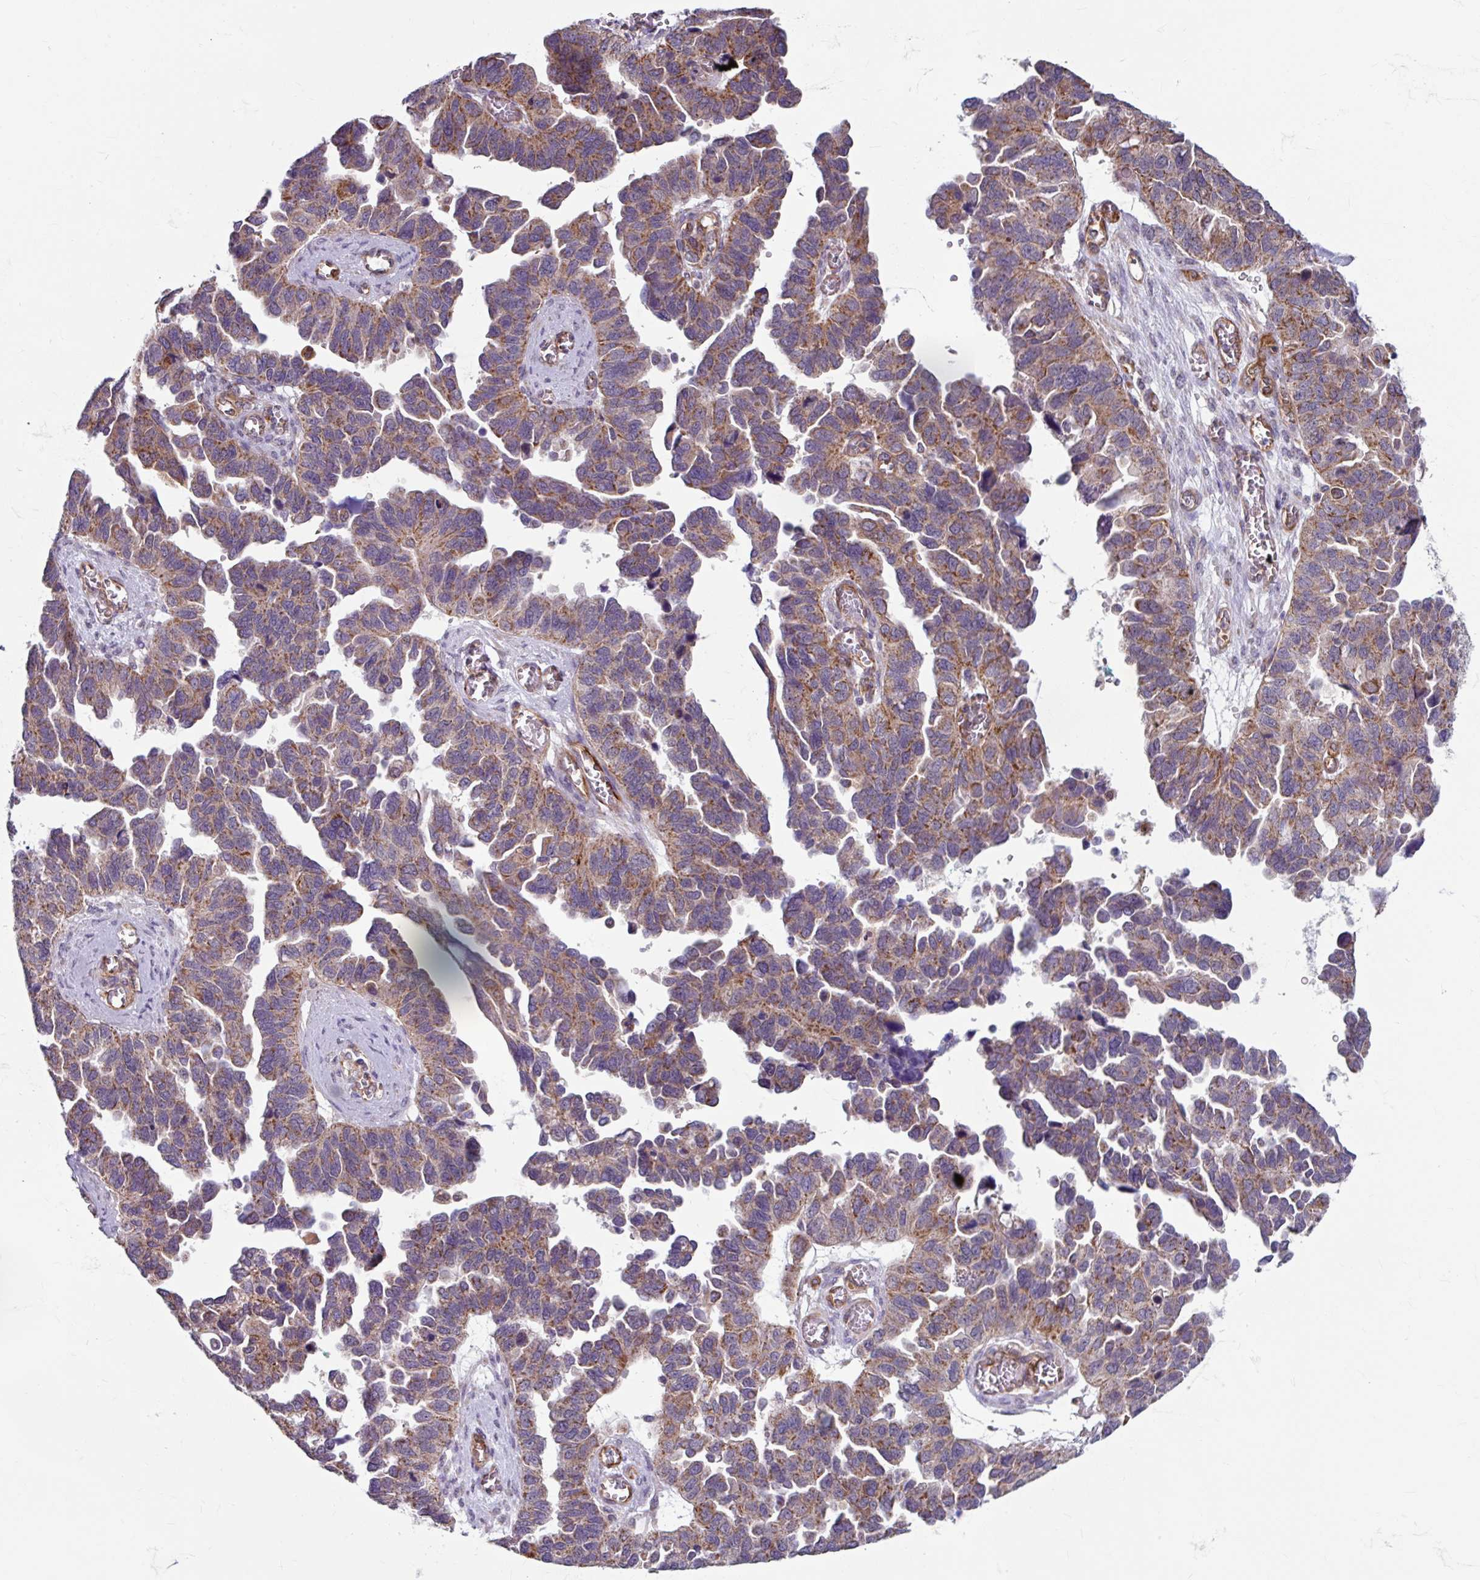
{"staining": {"intensity": "weak", "quantity": ">75%", "location": "cytoplasmic/membranous"}, "tissue": "ovarian cancer", "cell_type": "Tumor cells", "image_type": "cancer", "snomed": [{"axis": "morphology", "description": "Cystadenocarcinoma, serous, NOS"}, {"axis": "topography", "description": "Ovary"}], "caption": "A brown stain shows weak cytoplasmic/membranous expression of a protein in human ovarian cancer (serous cystadenocarcinoma) tumor cells. (brown staining indicates protein expression, while blue staining denotes nuclei).", "gene": "DAAM2", "patient": {"sex": "female", "age": 64}}